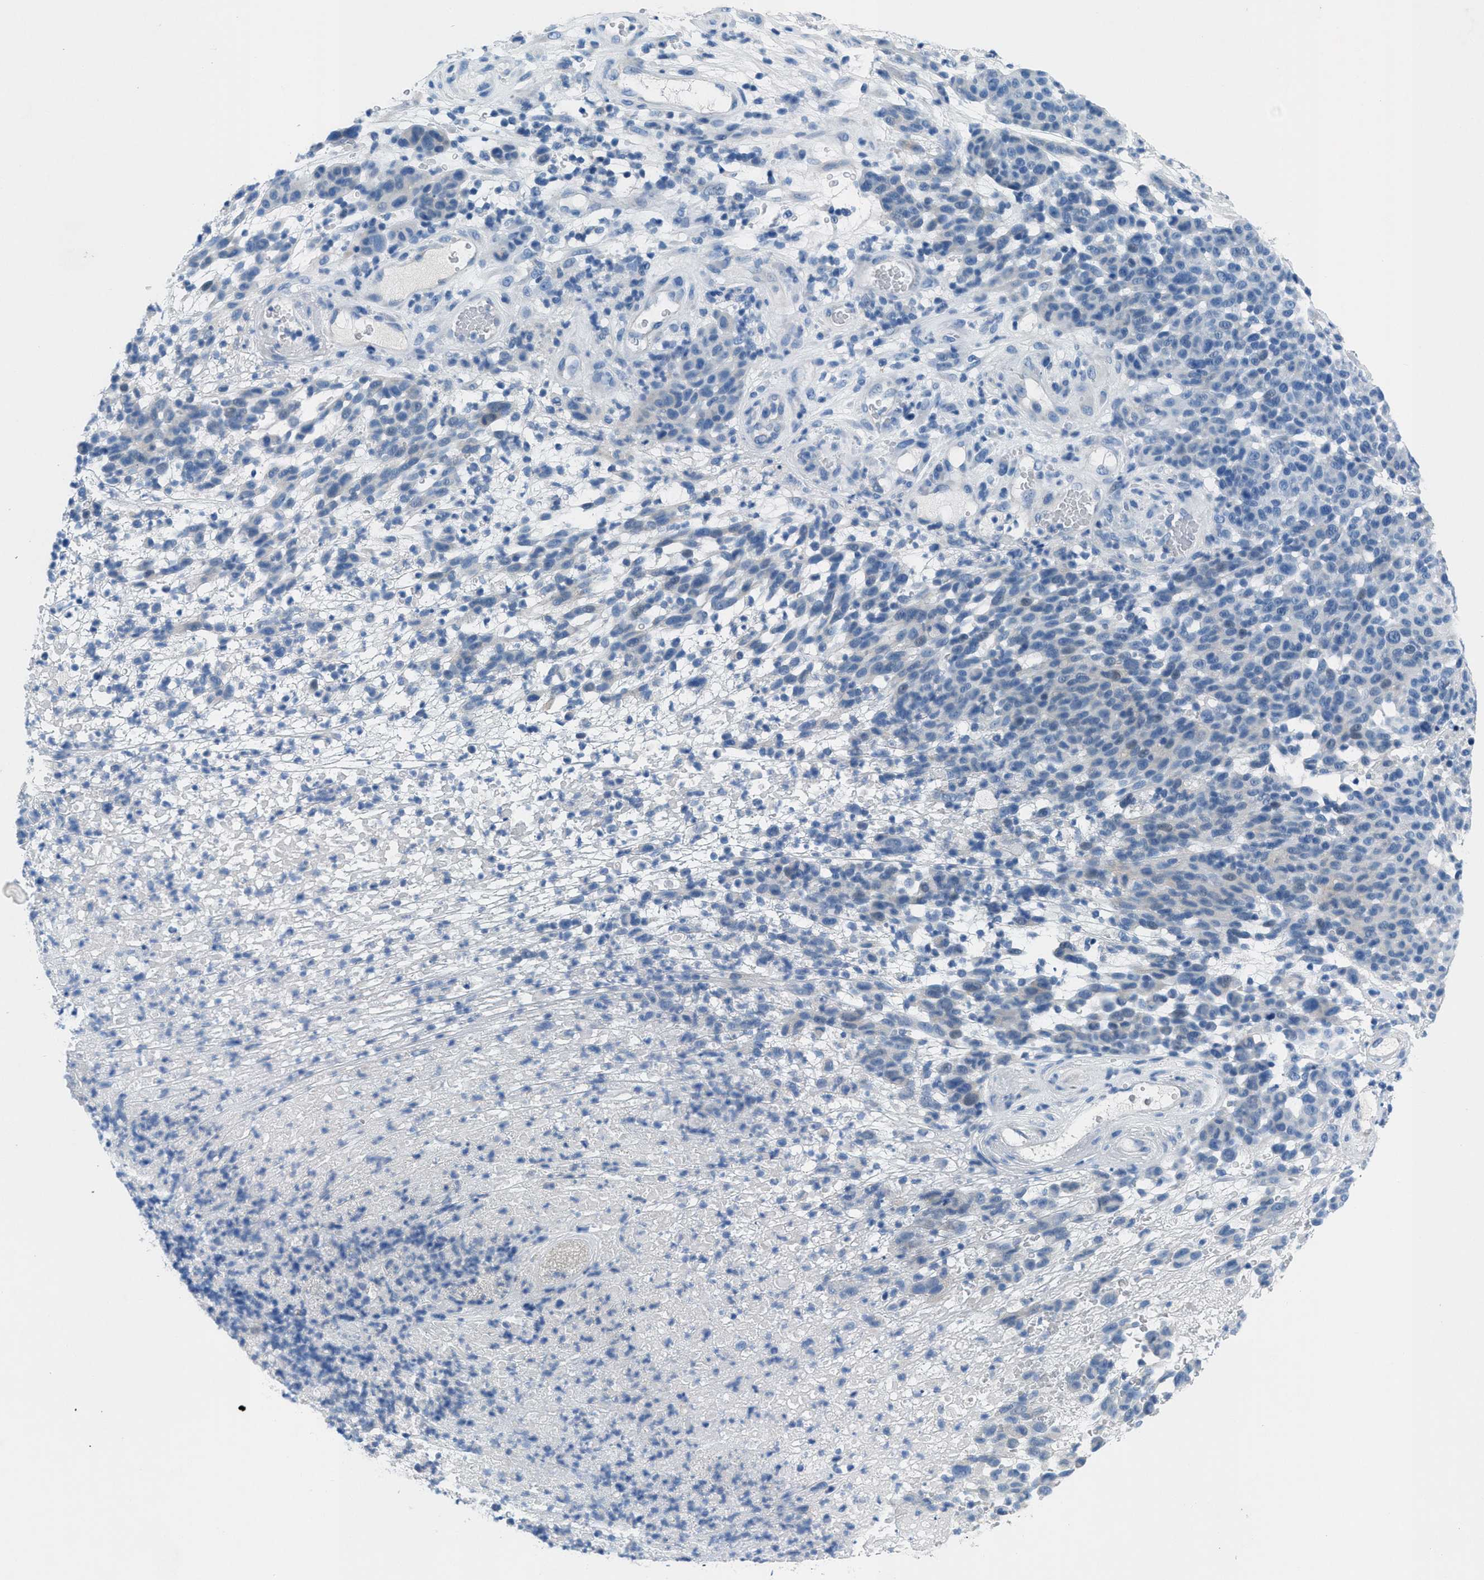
{"staining": {"intensity": "weak", "quantity": "<25%", "location": "nuclear"}, "tissue": "melanoma", "cell_type": "Tumor cells", "image_type": "cancer", "snomed": [{"axis": "morphology", "description": "Malignant melanoma, NOS"}, {"axis": "topography", "description": "Skin"}], "caption": "Image shows no protein expression in tumor cells of melanoma tissue. (Stains: DAB (3,3'-diaminobenzidine) immunohistochemistry (IHC) with hematoxylin counter stain, Microscopy: brightfield microscopy at high magnification).", "gene": "GALNT17", "patient": {"sex": "male", "age": 59}}